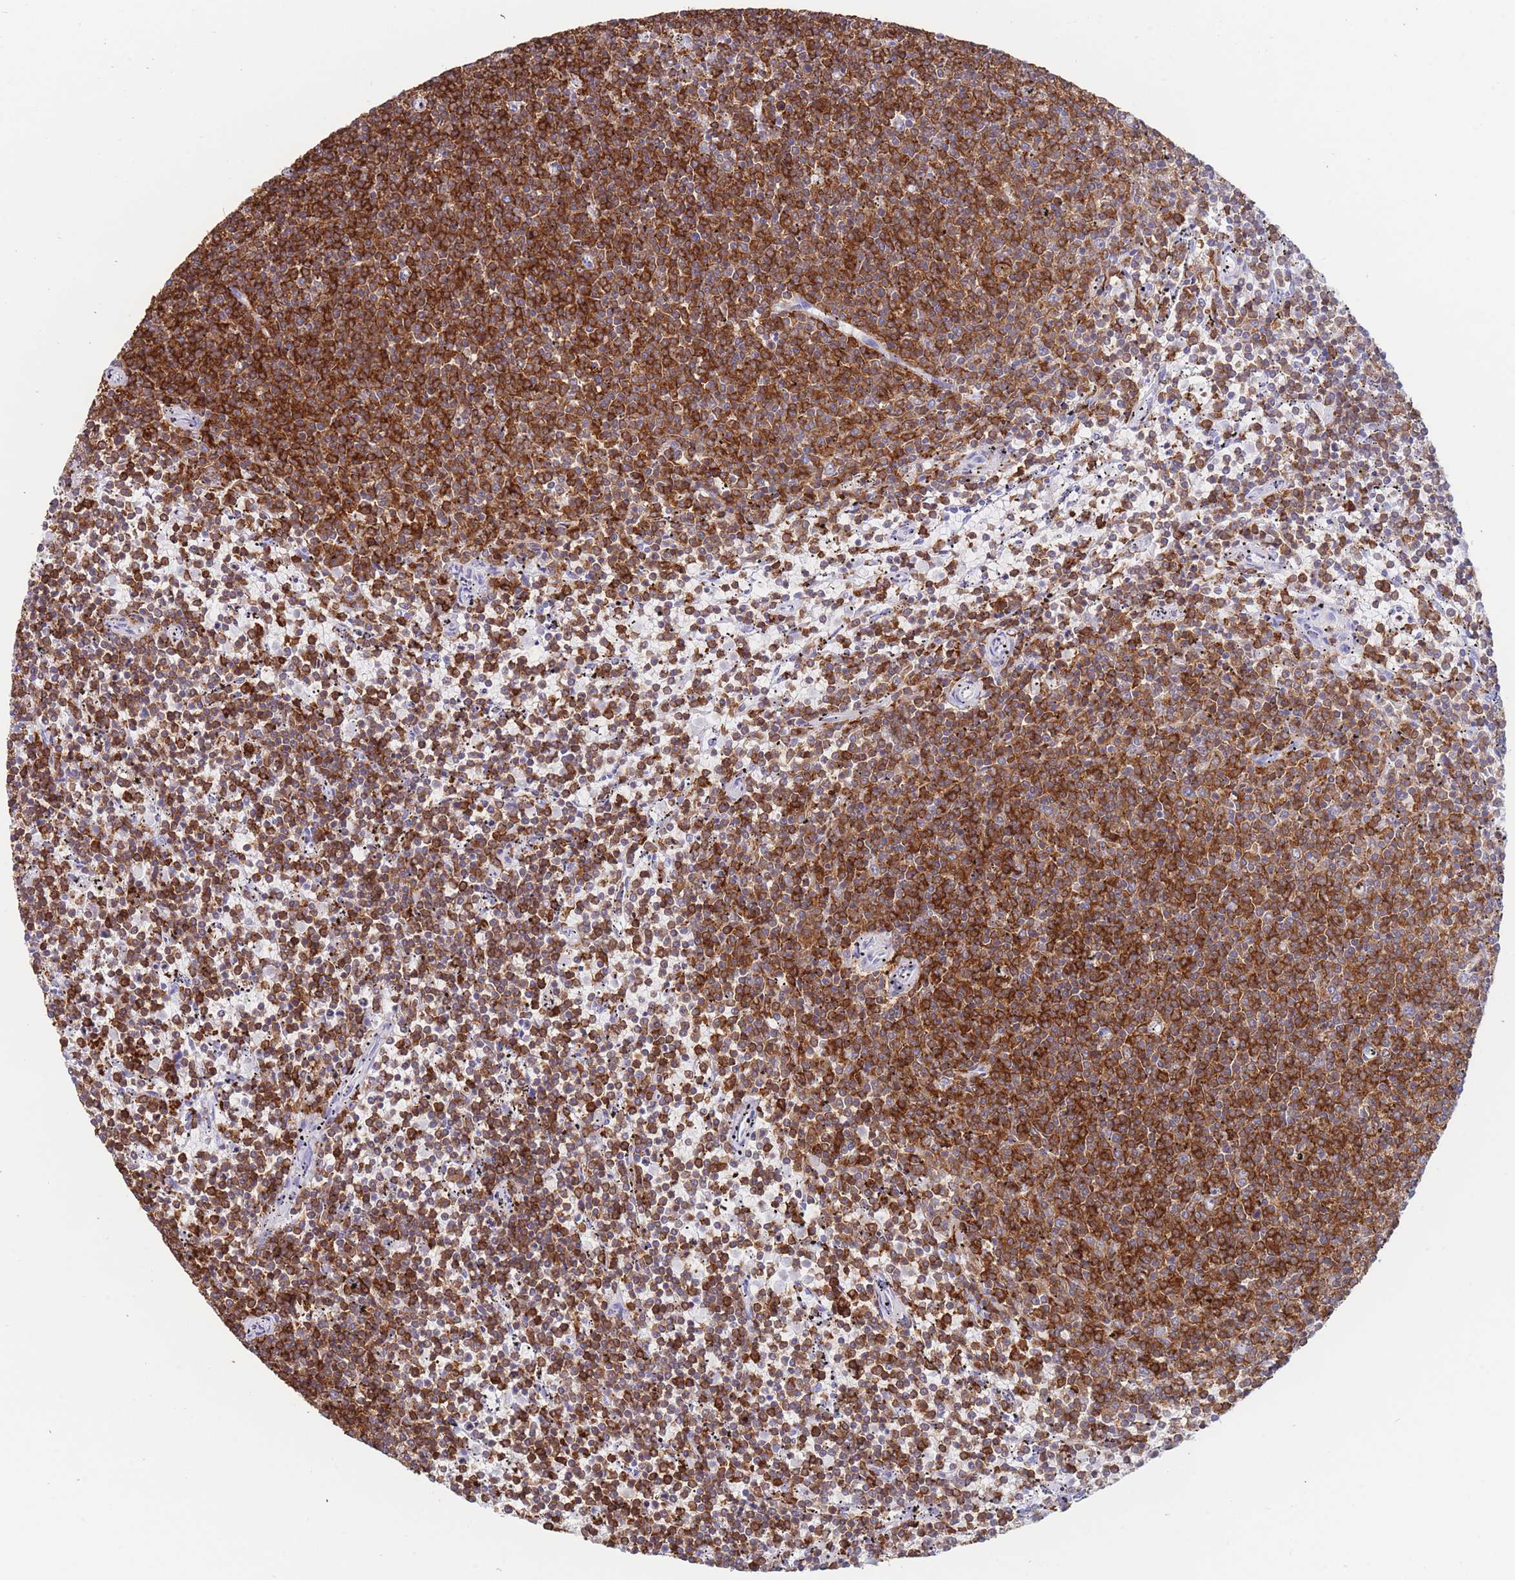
{"staining": {"intensity": "strong", "quantity": ">75%", "location": "cytoplasmic/membranous"}, "tissue": "lymphoma", "cell_type": "Tumor cells", "image_type": "cancer", "snomed": [{"axis": "morphology", "description": "Malignant lymphoma, non-Hodgkin's type, Low grade"}, {"axis": "topography", "description": "Spleen"}], "caption": "Immunohistochemical staining of human lymphoma shows high levels of strong cytoplasmic/membranous protein staining in approximately >75% of tumor cells. (DAB (3,3'-diaminobenzidine) = brown stain, brightfield microscopy at high magnification).", "gene": "CORO1A", "patient": {"sex": "female", "age": 50}}